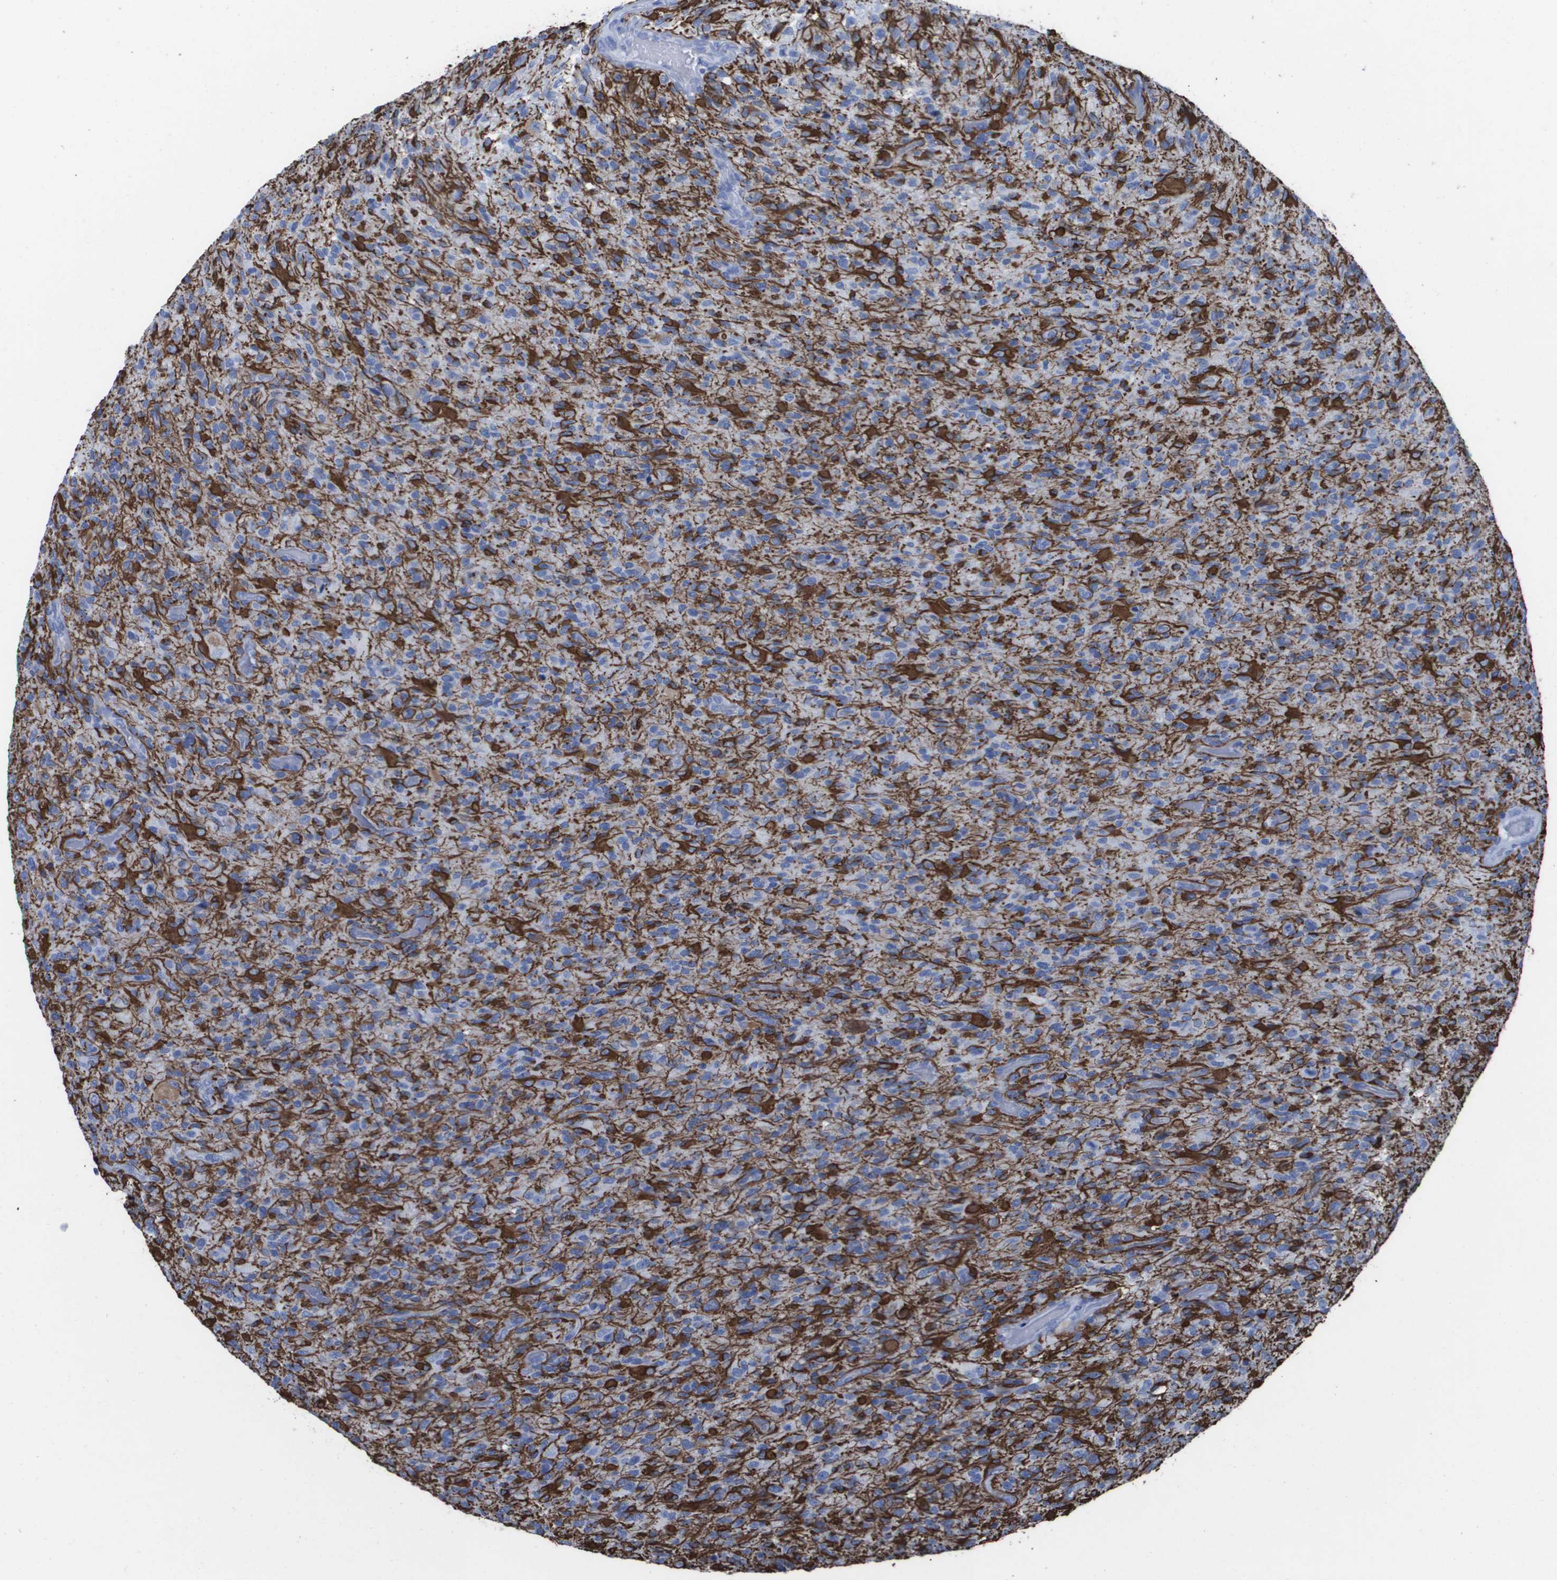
{"staining": {"intensity": "strong", "quantity": "25%-75%", "location": "cytoplasmic/membranous"}, "tissue": "glioma", "cell_type": "Tumor cells", "image_type": "cancer", "snomed": [{"axis": "morphology", "description": "Glioma, malignant, High grade"}, {"axis": "topography", "description": "Brain"}], "caption": "A high amount of strong cytoplasmic/membranous expression is identified in approximately 25%-75% of tumor cells in high-grade glioma (malignant) tissue. (Stains: DAB in brown, nuclei in blue, Microscopy: brightfield microscopy at high magnification).", "gene": "KCNA3", "patient": {"sex": "male", "age": 71}}